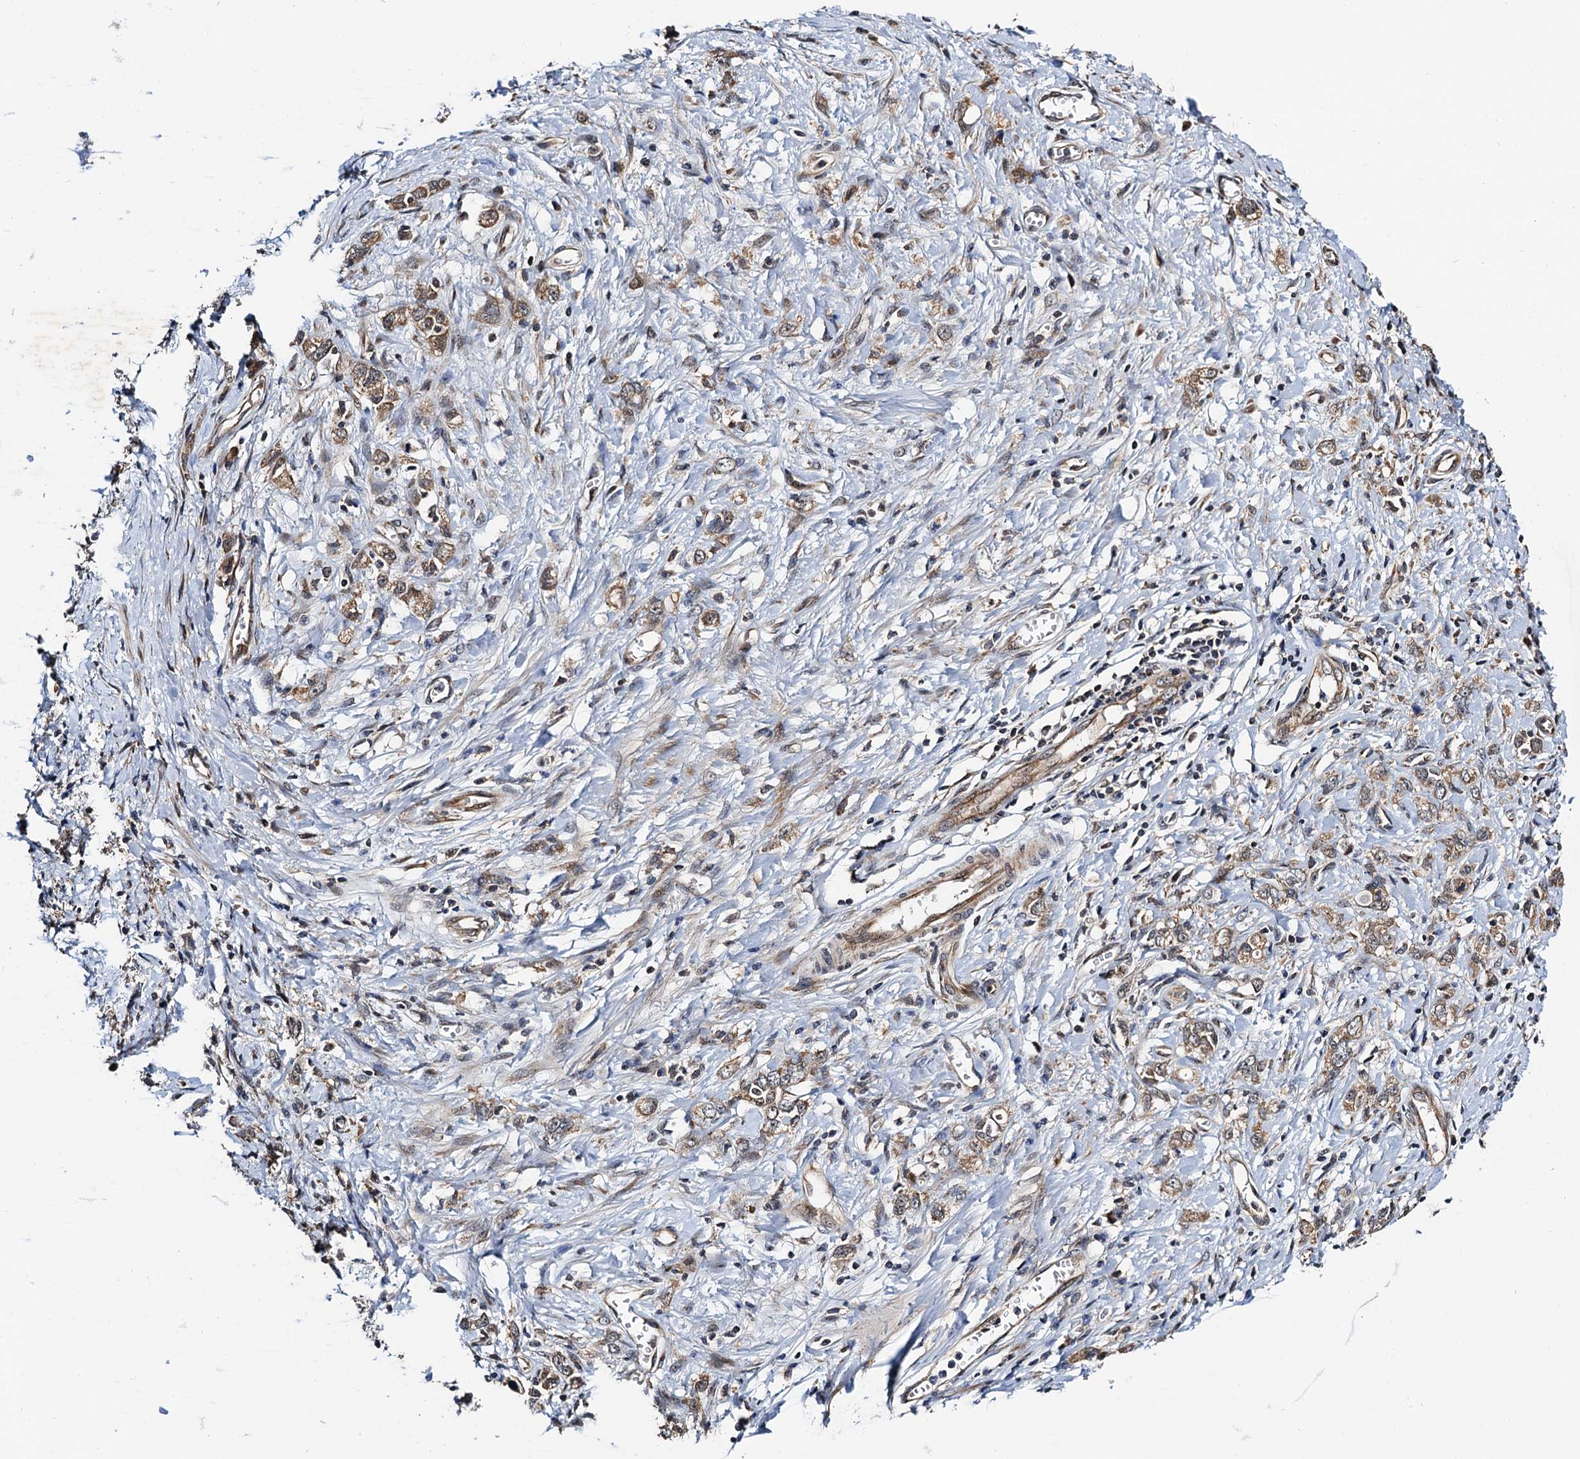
{"staining": {"intensity": "moderate", "quantity": ">75%", "location": "cytoplasmic/membranous"}, "tissue": "stomach cancer", "cell_type": "Tumor cells", "image_type": "cancer", "snomed": [{"axis": "morphology", "description": "Adenocarcinoma, NOS"}, {"axis": "topography", "description": "Stomach"}], "caption": "Moderate cytoplasmic/membranous positivity for a protein is seen in about >75% of tumor cells of stomach cancer using immunohistochemistry (IHC).", "gene": "NAA16", "patient": {"sex": "female", "age": 76}}